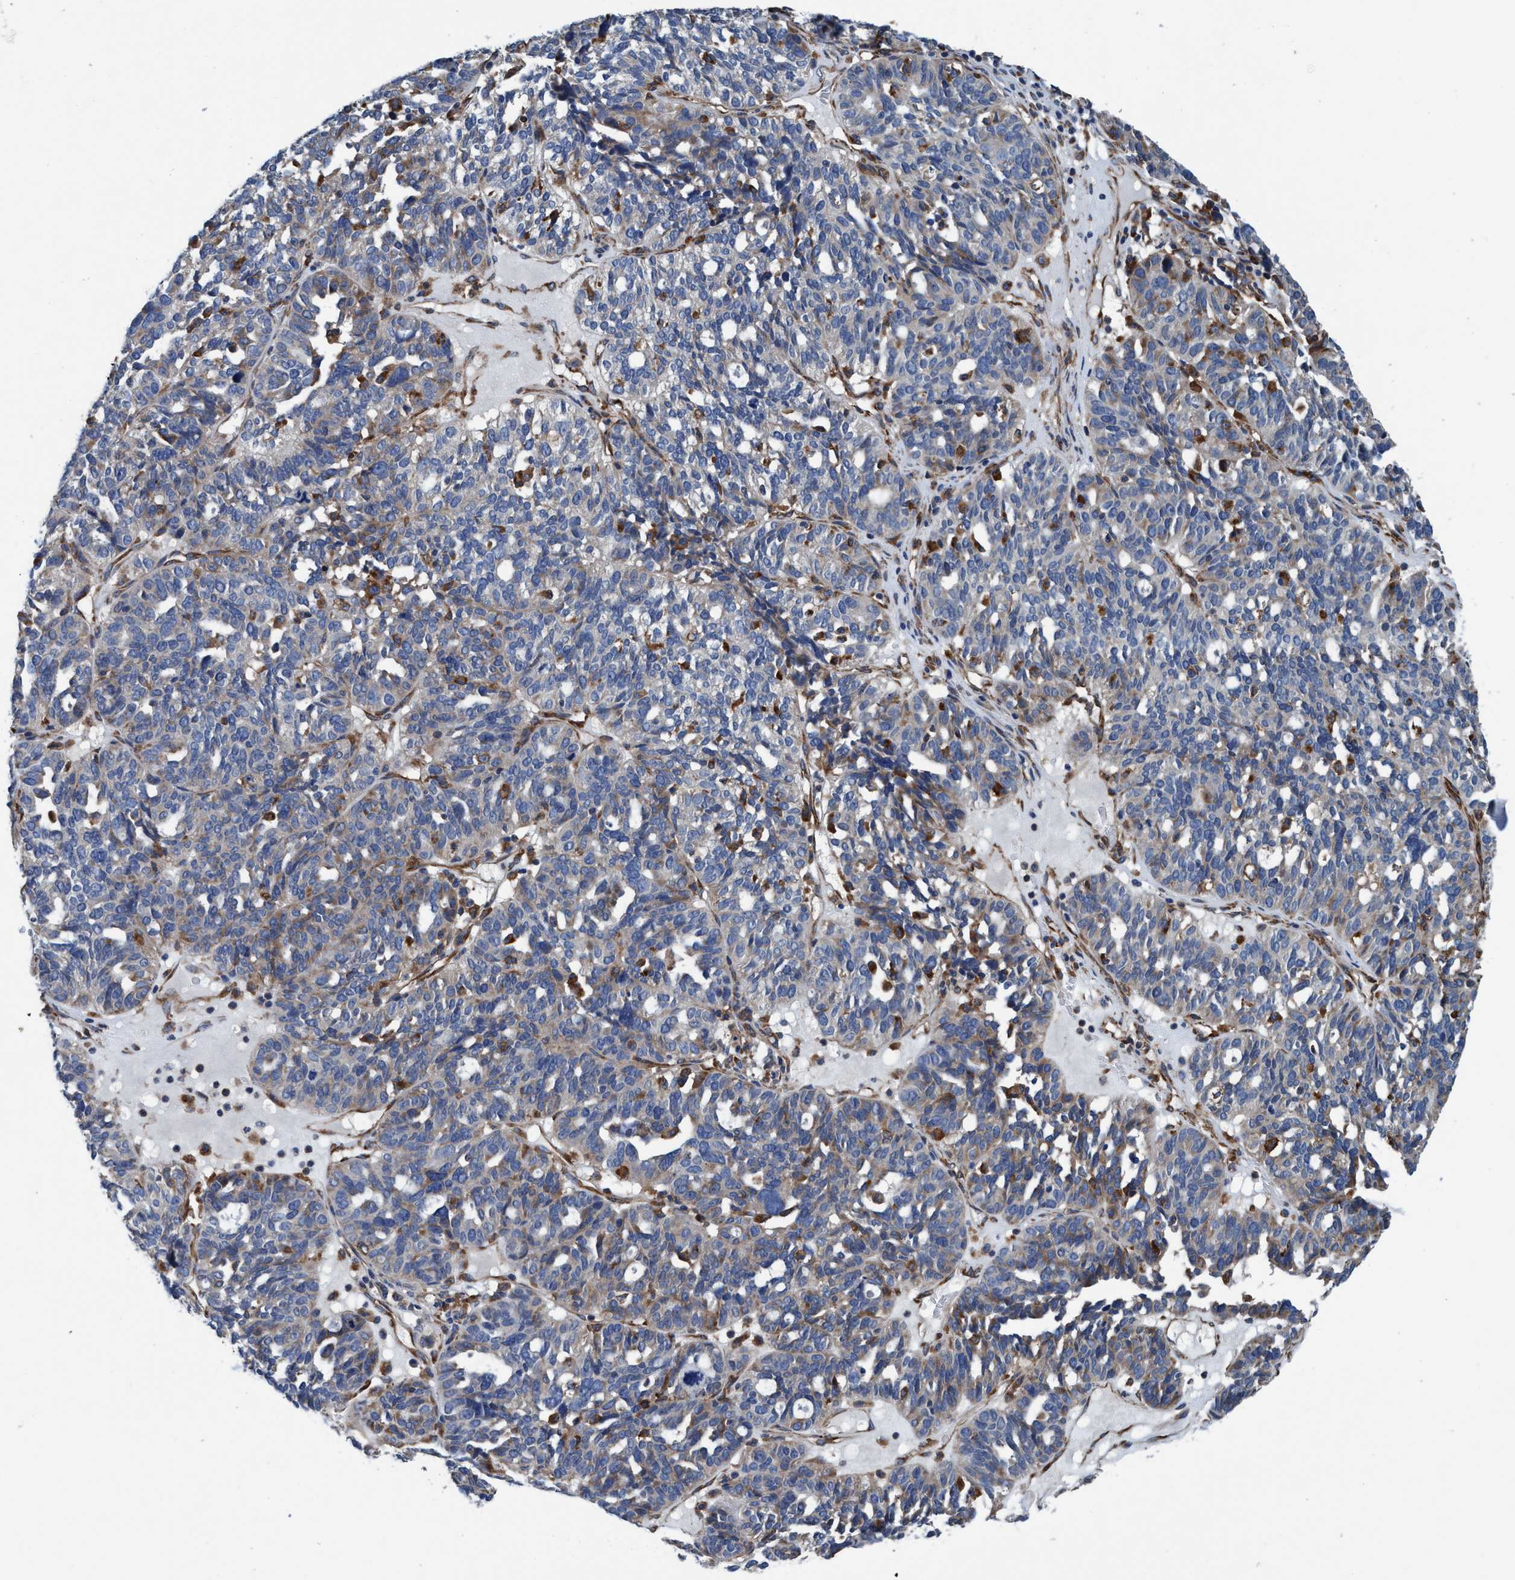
{"staining": {"intensity": "weak", "quantity": "<25%", "location": "cytoplasmic/membranous"}, "tissue": "ovarian cancer", "cell_type": "Tumor cells", "image_type": "cancer", "snomed": [{"axis": "morphology", "description": "Cystadenocarcinoma, serous, NOS"}, {"axis": "topography", "description": "Ovary"}], "caption": "This is an immunohistochemistry histopathology image of ovarian cancer. There is no staining in tumor cells.", "gene": "ENDOG", "patient": {"sex": "female", "age": 59}}